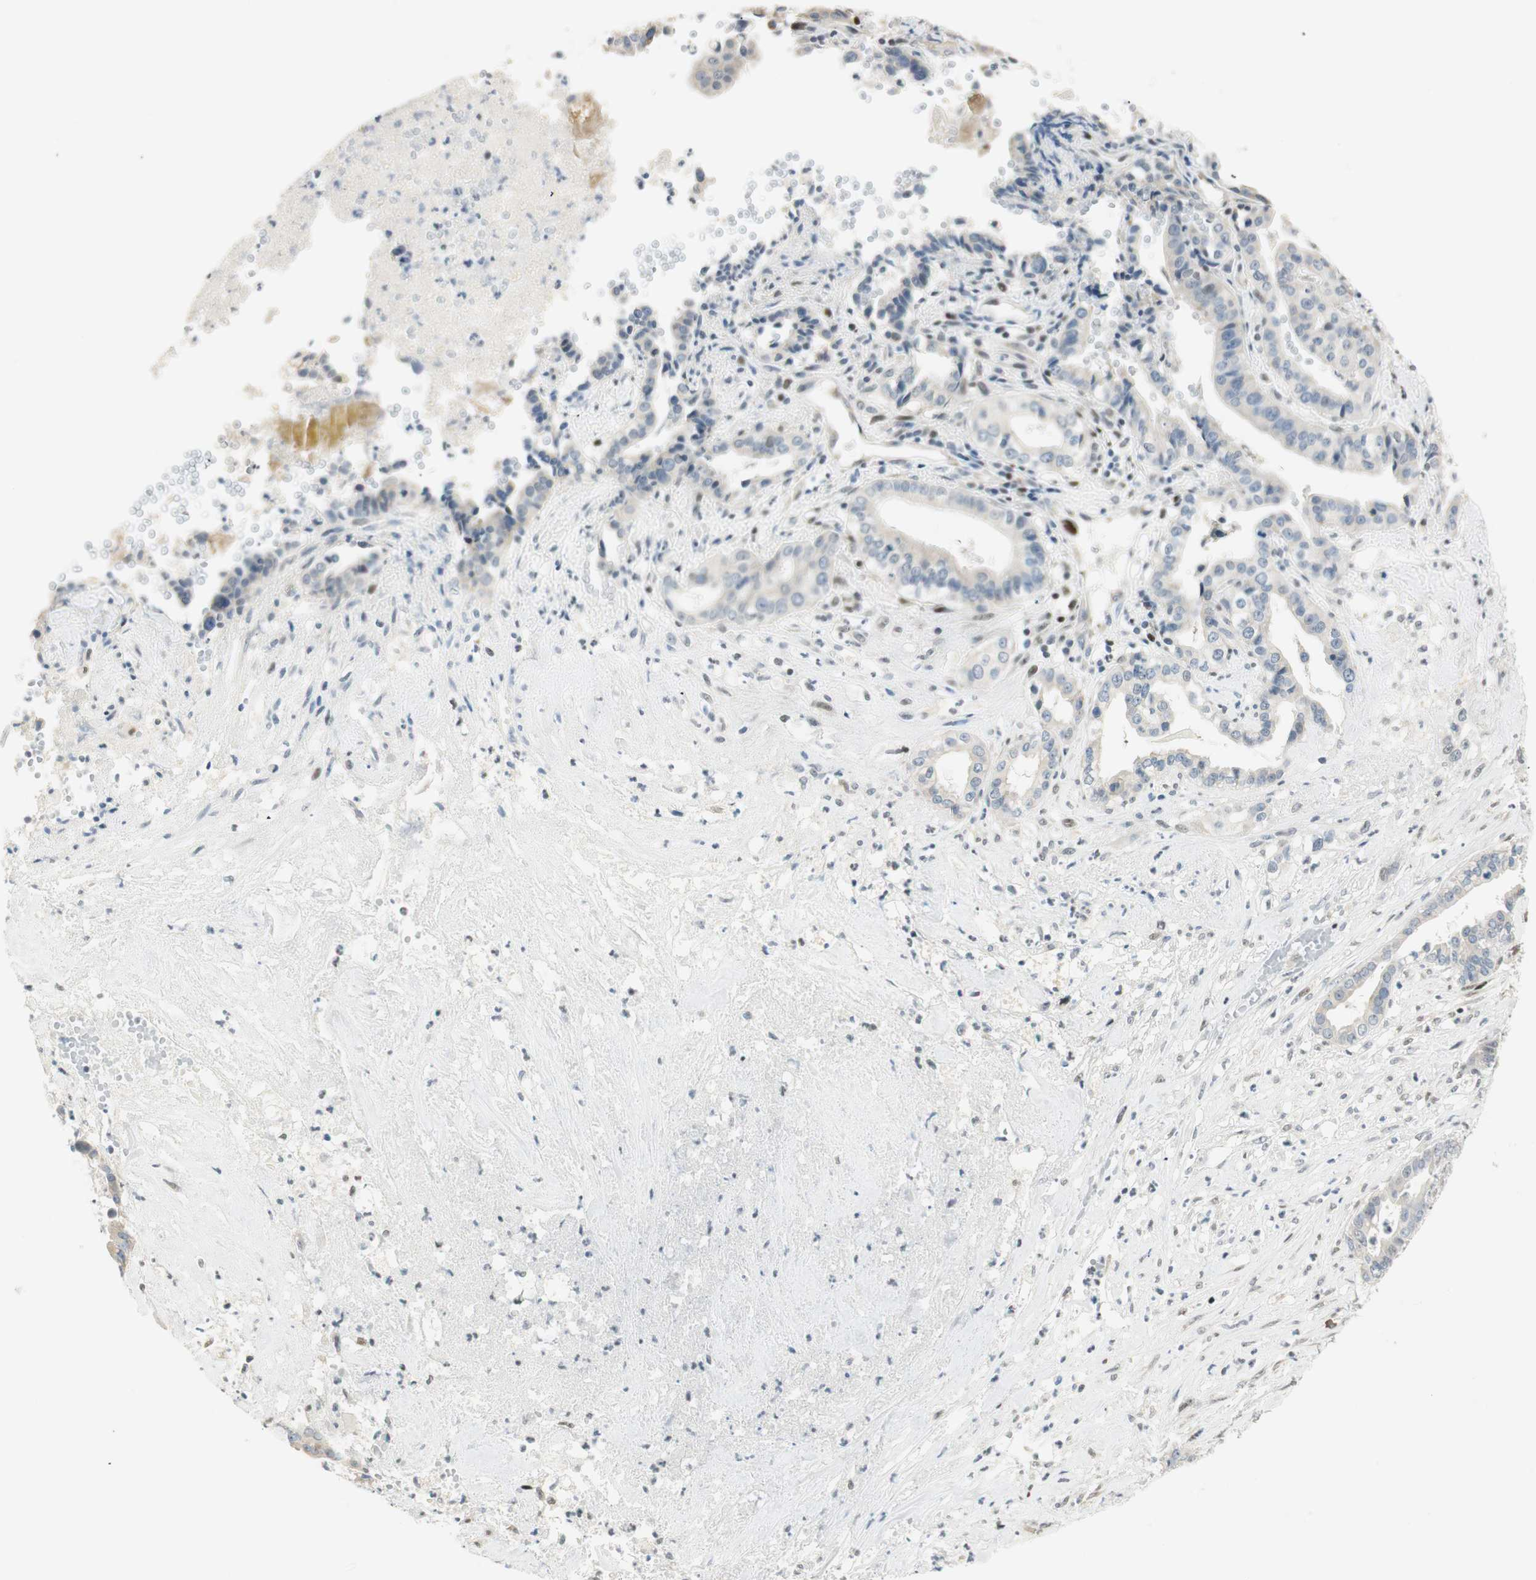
{"staining": {"intensity": "negative", "quantity": "none", "location": "none"}, "tissue": "liver cancer", "cell_type": "Tumor cells", "image_type": "cancer", "snomed": [{"axis": "morphology", "description": "Cholangiocarcinoma"}, {"axis": "topography", "description": "Liver"}], "caption": "Tumor cells are negative for protein expression in human cholangiocarcinoma (liver).", "gene": "MSX2", "patient": {"sex": "female", "age": 61}}